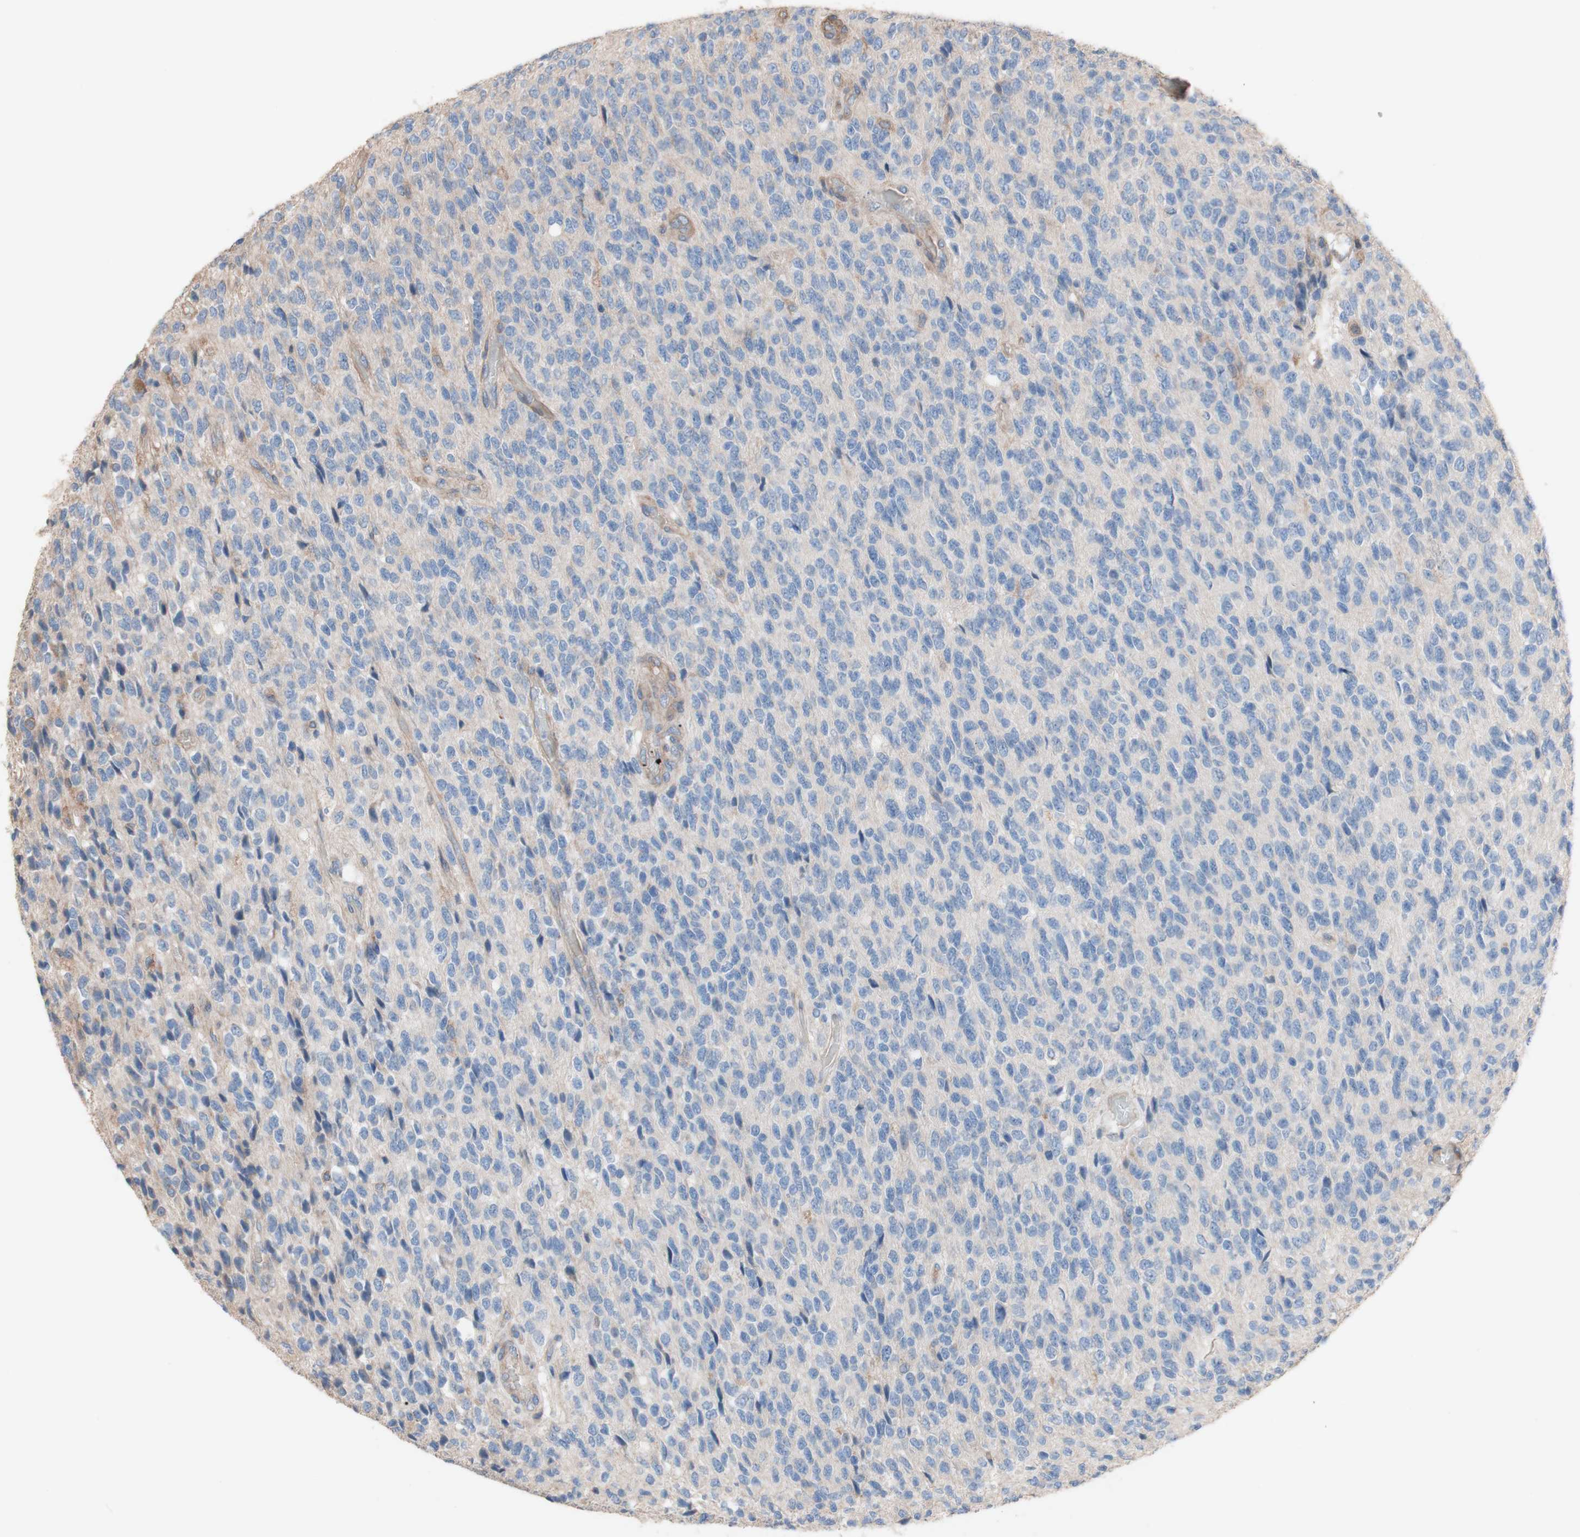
{"staining": {"intensity": "weak", "quantity": "25%-75%", "location": "cytoplasmic/membranous"}, "tissue": "glioma", "cell_type": "Tumor cells", "image_type": "cancer", "snomed": [{"axis": "morphology", "description": "Glioma, malignant, High grade"}, {"axis": "topography", "description": "pancreas cauda"}], "caption": "Glioma was stained to show a protein in brown. There is low levels of weak cytoplasmic/membranous positivity in approximately 25%-75% of tumor cells.", "gene": "COPB1", "patient": {"sex": "male", "age": 60}}